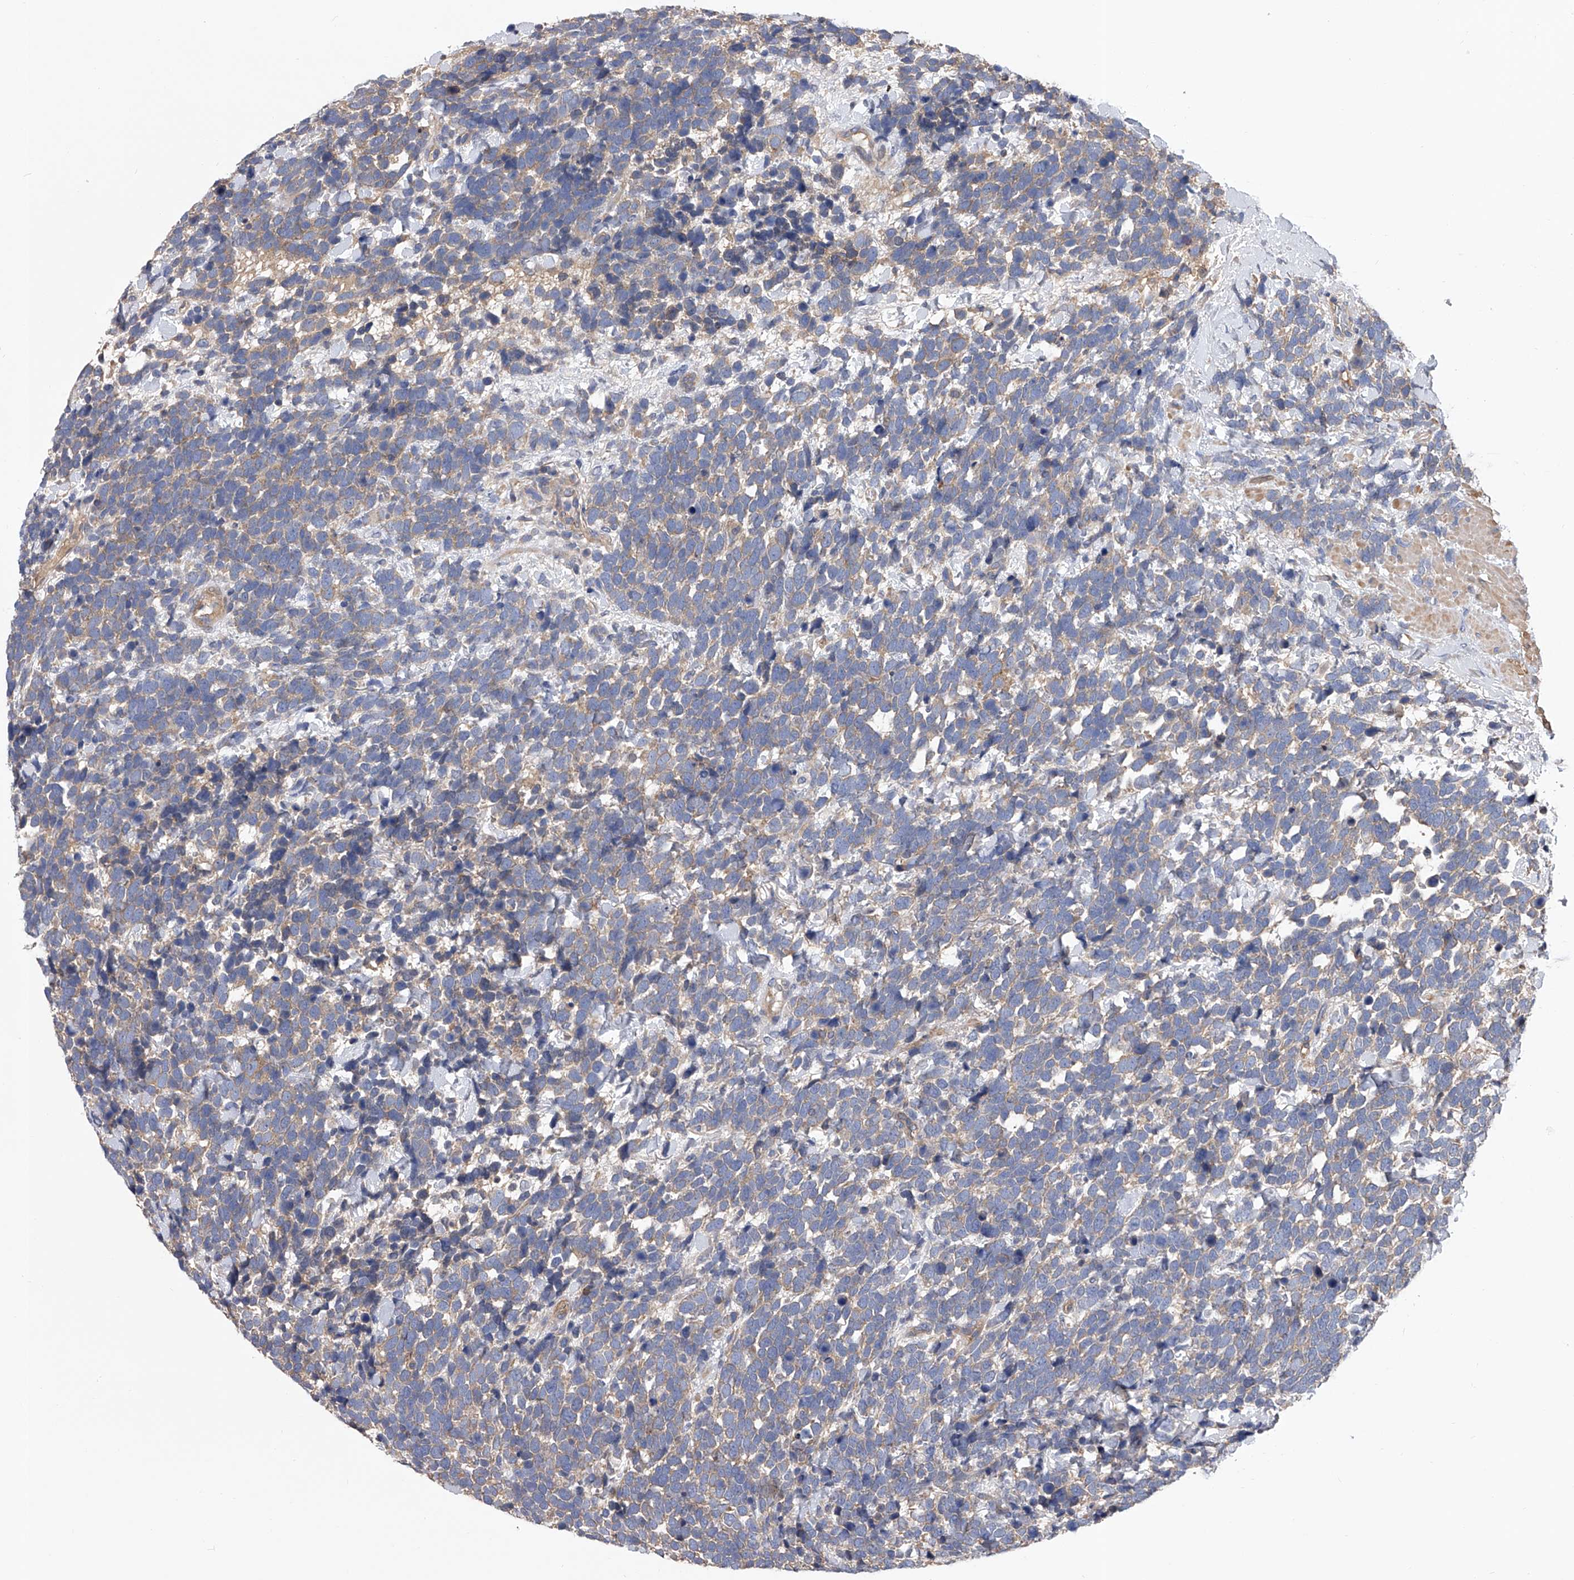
{"staining": {"intensity": "moderate", "quantity": ">75%", "location": "cytoplasmic/membranous"}, "tissue": "urothelial cancer", "cell_type": "Tumor cells", "image_type": "cancer", "snomed": [{"axis": "morphology", "description": "Urothelial carcinoma, High grade"}, {"axis": "topography", "description": "Urinary bladder"}], "caption": "This image shows immunohistochemistry staining of urothelial cancer, with medium moderate cytoplasmic/membranous positivity in about >75% of tumor cells.", "gene": "CUL7", "patient": {"sex": "female", "age": 82}}